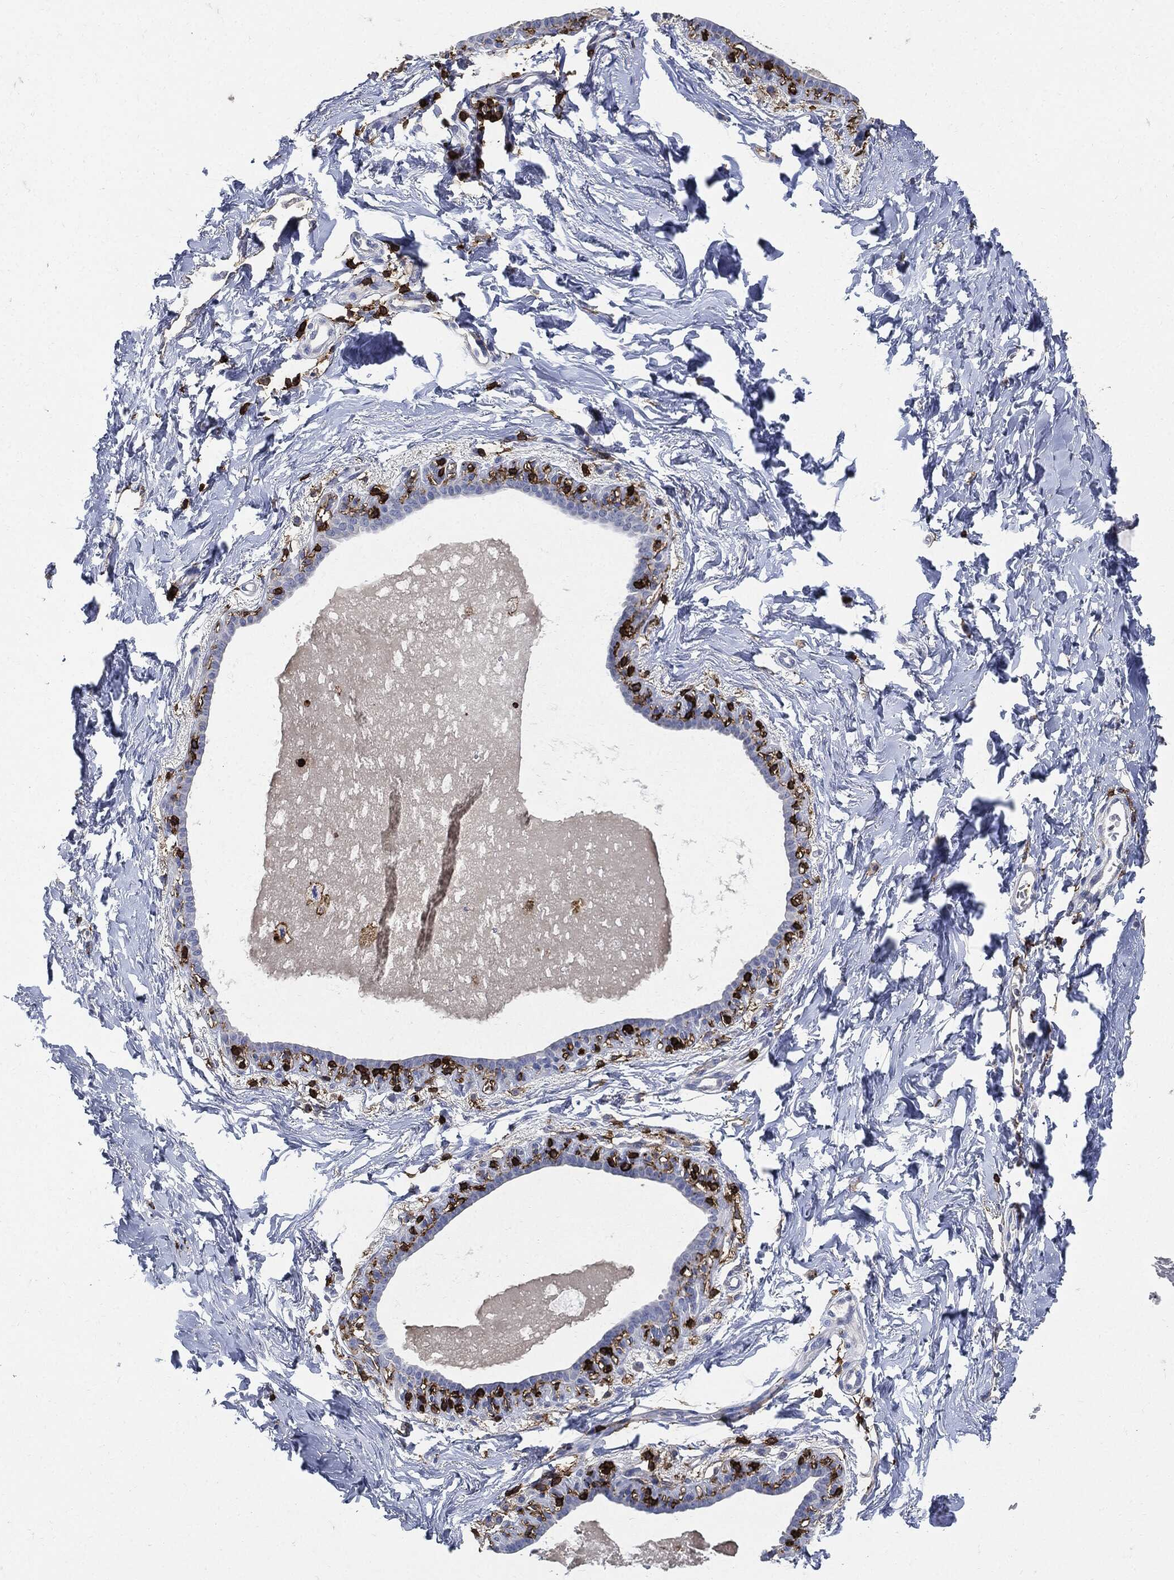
{"staining": {"intensity": "negative", "quantity": "none", "location": "none"}, "tissue": "breast", "cell_type": "Adipocytes", "image_type": "normal", "snomed": [{"axis": "morphology", "description": "Normal tissue, NOS"}, {"axis": "topography", "description": "Breast"}], "caption": "This is an immunohistochemistry (IHC) micrograph of normal human breast. There is no staining in adipocytes.", "gene": "PTPRC", "patient": {"sex": "female", "age": 37}}